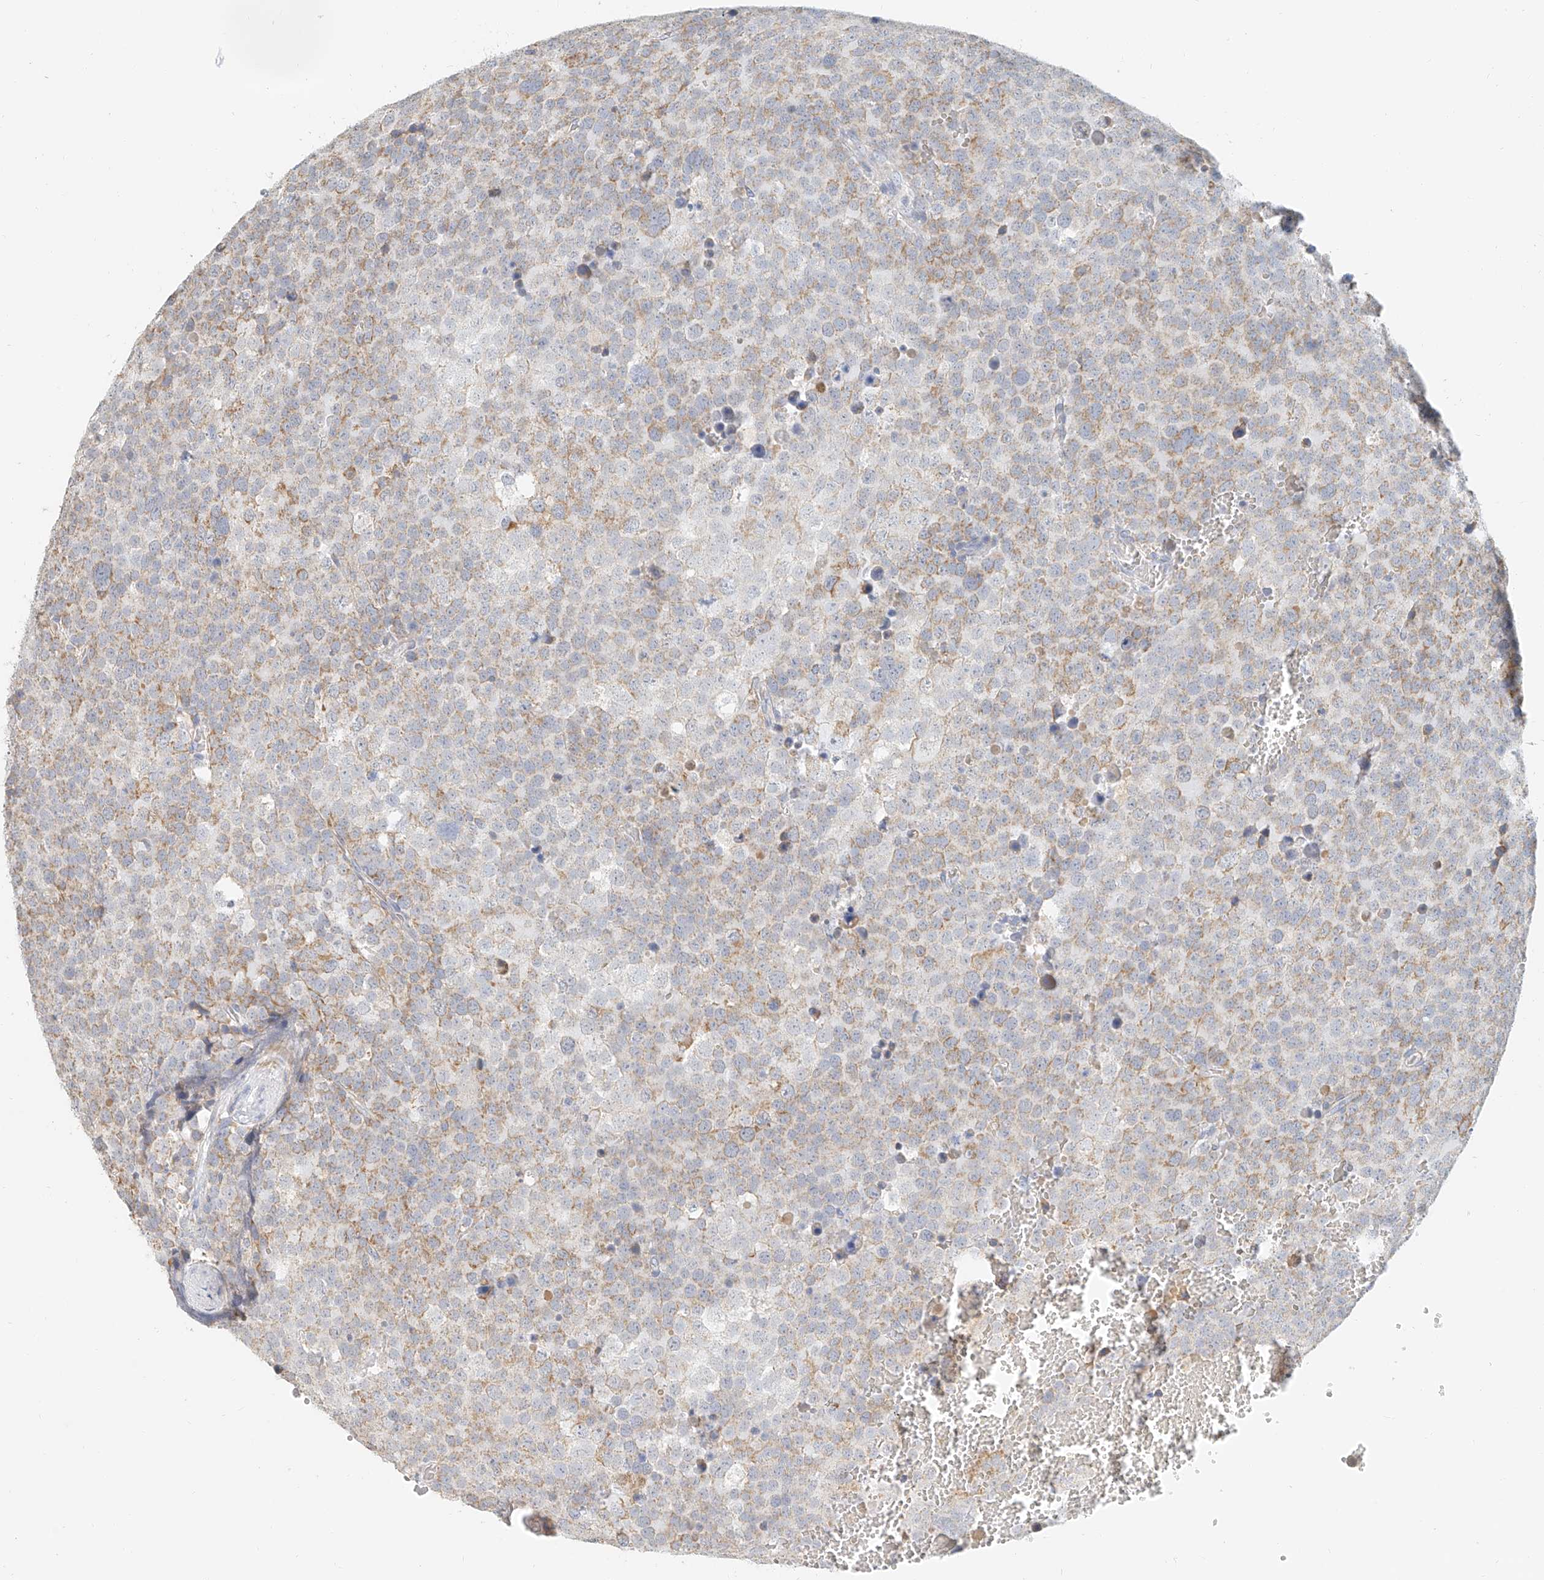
{"staining": {"intensity": "weak", "quantity": ">75%", "location": "cytoplasmic/membranous"}, "tissue": "testis cancer", "cell_type": "Tumor cells", "image_type": "cancer", "snomed": [{"axis": "morphology", "description": "Seminoma, NOS"}, {"axis": "topography", "description": "Testis"}], "caption": "Seminoma (testis) stained with DAB (3,3'-diaminobenzidine) immunohistochemistry exhibits low levels of weak cytoplasmic/membranous positivity in about >75% of tumor cells.", "gene": "CXorf58", "patient": {"sex": "male", "age": 71}}